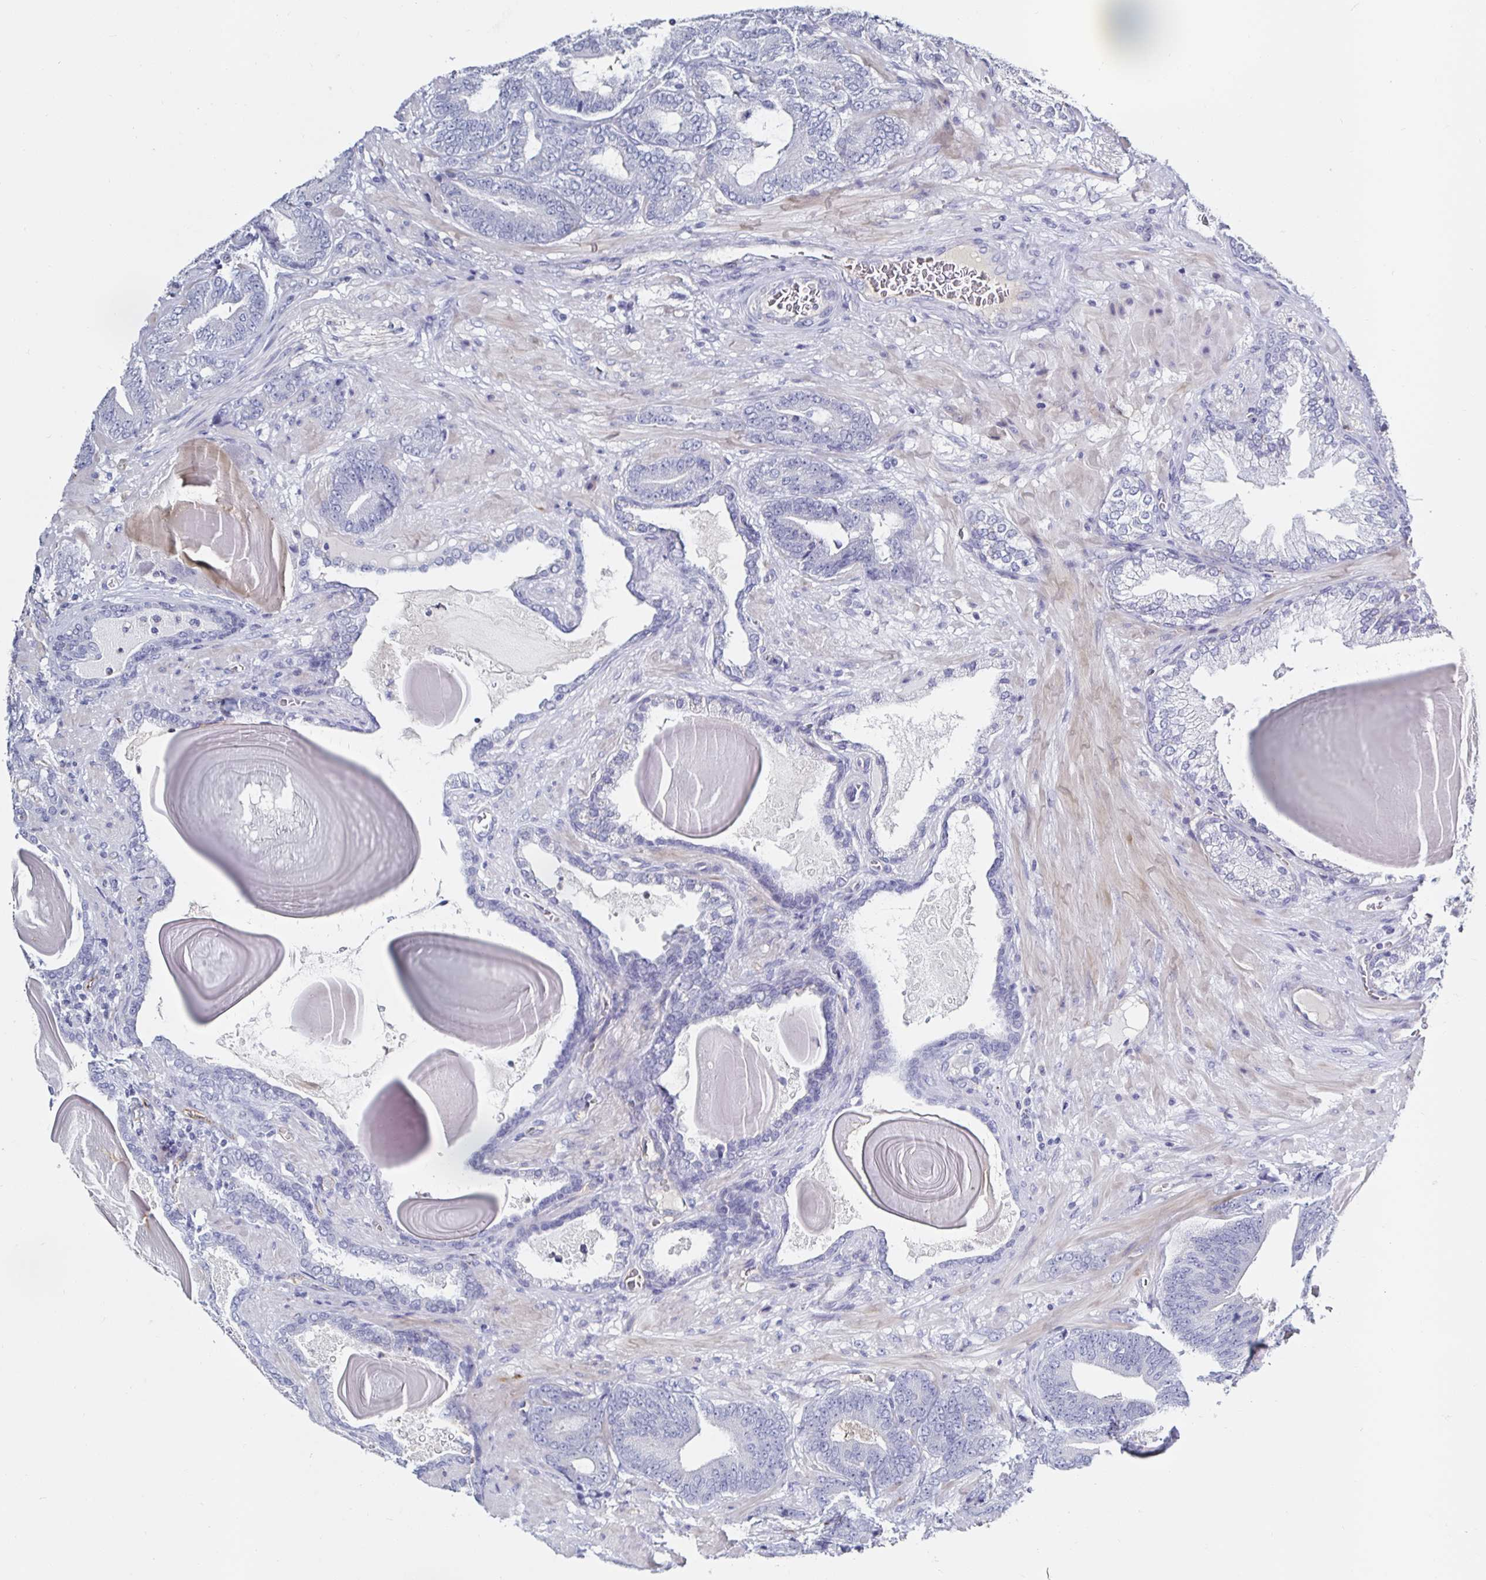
{"staining": {"intensity": "negative", "quantity": "none", "location": "none"}, "tissue": "prostate cancer", "cell_type": "Tumor cells", "image_type": "cancer", "snomed": [{"axis": "morphology", "description": "Adenocarcinoma, High grade"}, {"axis": "topography", "description": "Prostate"}], "caption": "The photomicrograph displays no staining of tumor cells in prostate cancer. The staining was performed using DAB (3,3'-diaminobenzidine) to visualize the protein expression in brown, while the nuclei were stained in blue with hematoxylin (Magnification: 20x).", "gene": "ACSBG2", "patient": {"sex": "male", "age": 62}}